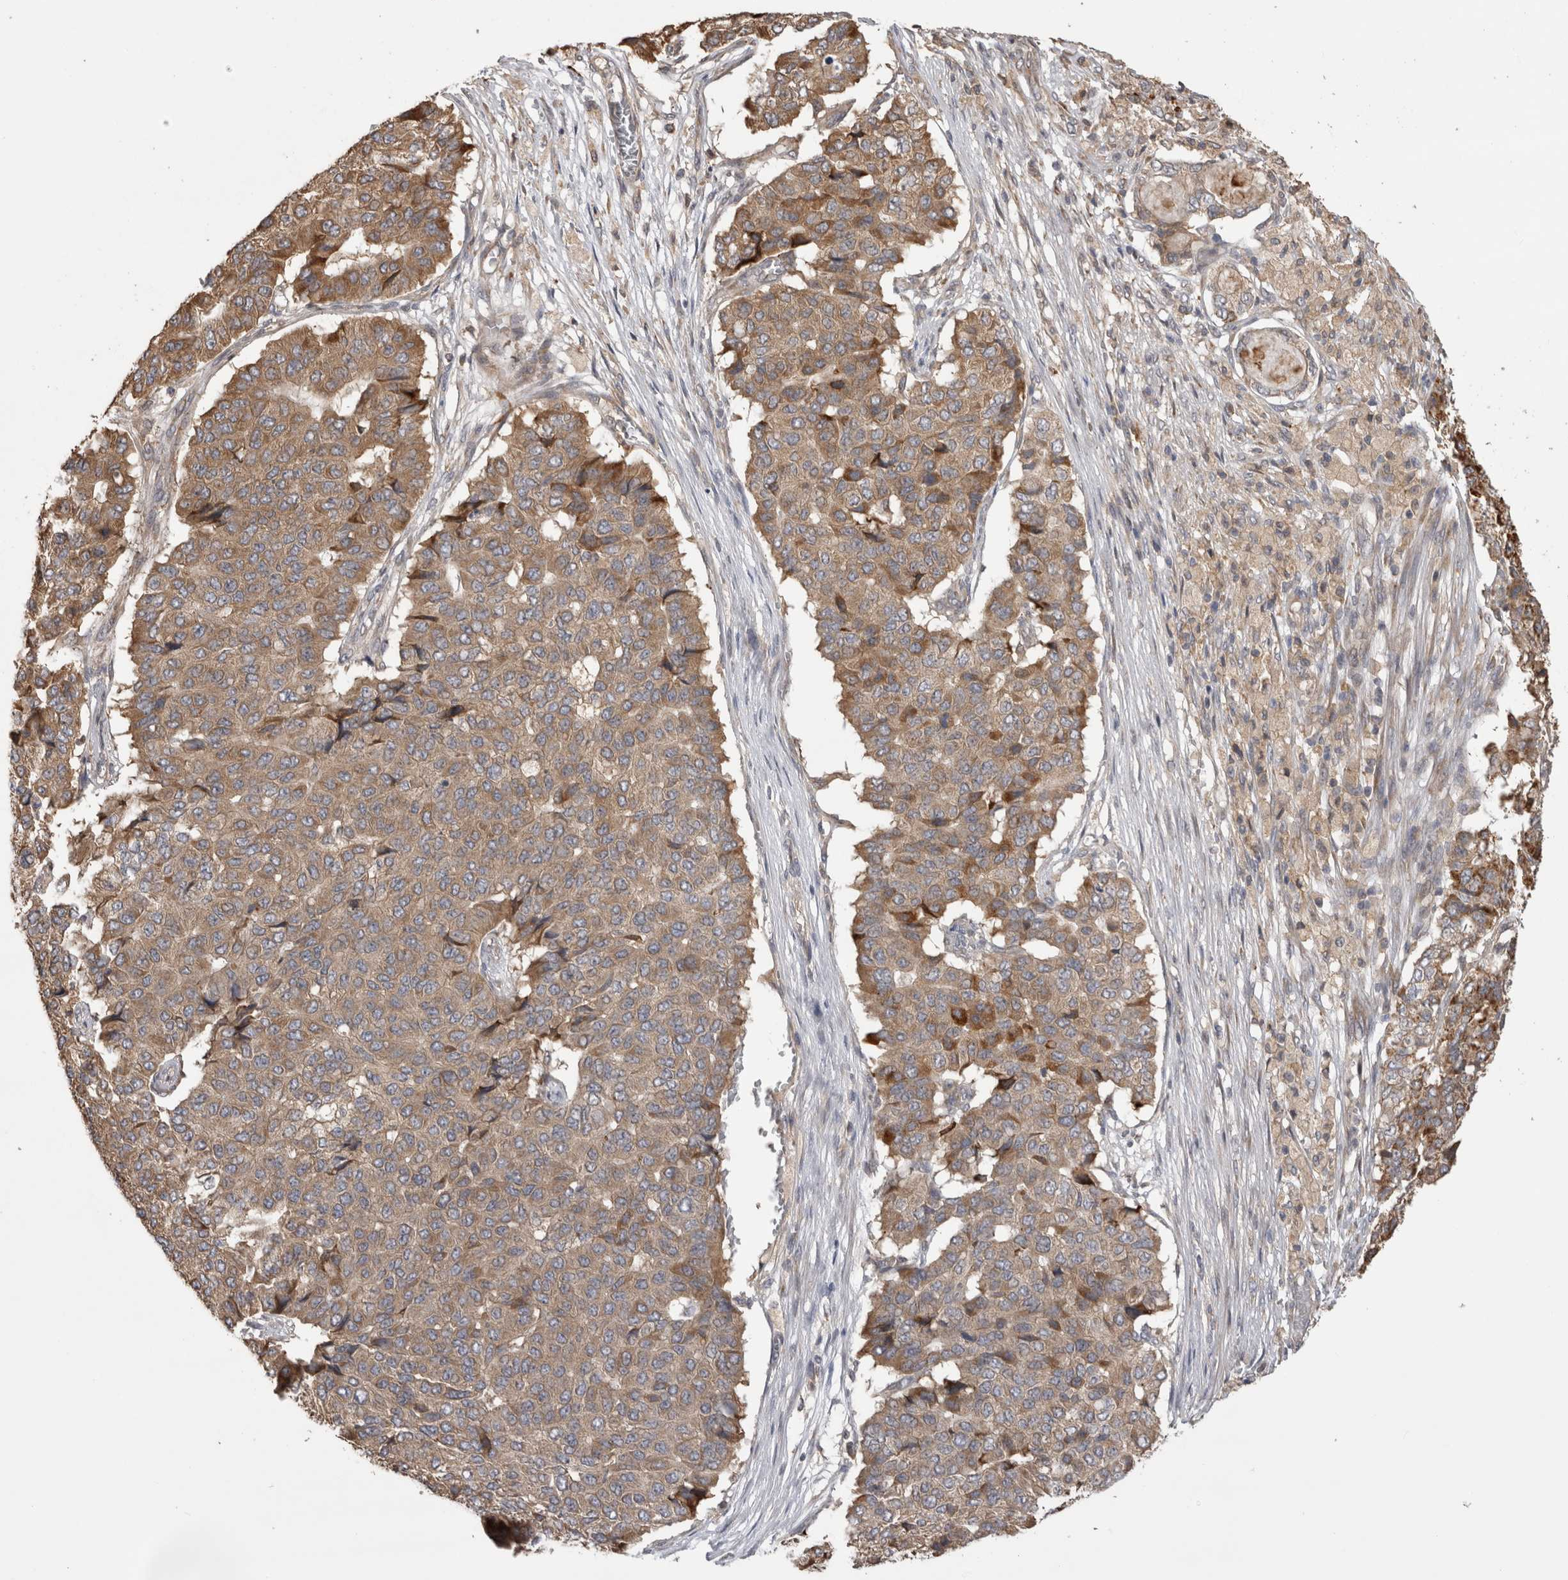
{"staining": {"intensity": "weak", "quantity": ">75%", "location": "cytoplasmic/membranous"}, "tissue": "pancreatic cancer", "cell_type": "Tumor cells", "image_type": "cancer", "snomed": [{"axis": "morphology", "description": "Adenocarcinoma, NOS"}, {"axis": "topography", "description": "Pancreas"}], "caption": "Weak cytoplasmic/membranous protein staining is identified in approximately >75% of tumor cells in pancreatic cancer.", "gene": "TBCE", "patient": {"sex": "male", "age": 50}}